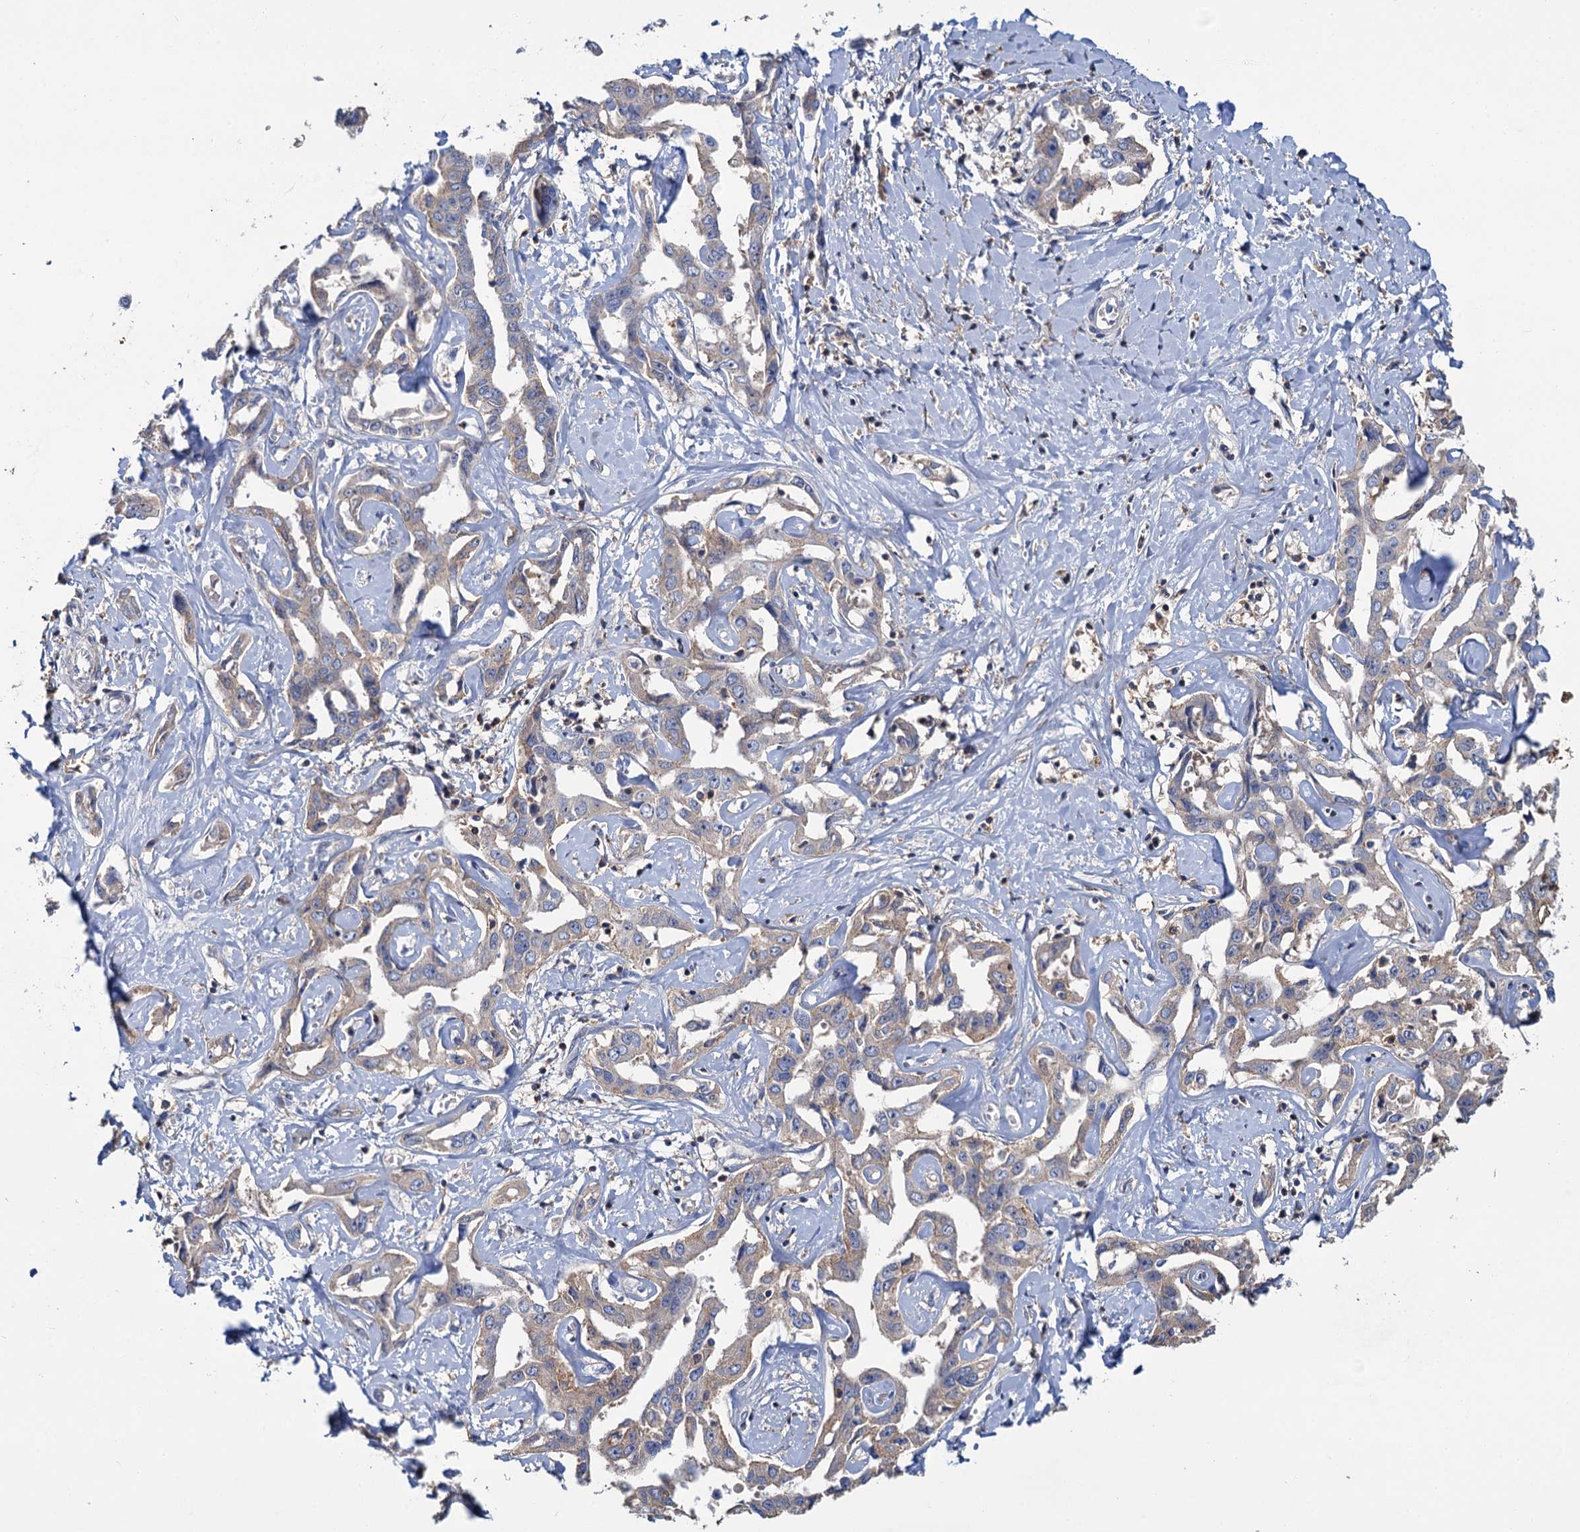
{"staining": {"intensity": "weak", "quantity": ">75%", "location": "cytoplasmic/membranous"}, "tissue": "liver cancer", "cell_type": "Tumor cells", "image_type": "cancer", "snomed": [{"axis": "morphology", "description": "Cholangiocarcinoma"}, {"axis": "topography", "description": "Liver"}], "caption": "This is an image of immunohistochemistry (IHC) staining of liver cholangiocarcinoma, which shows weak expression in the cytoplasmic/membranous of tumor cells.", "gene": "FGFR2", "patient": {"sex": "male", "age": 59}}